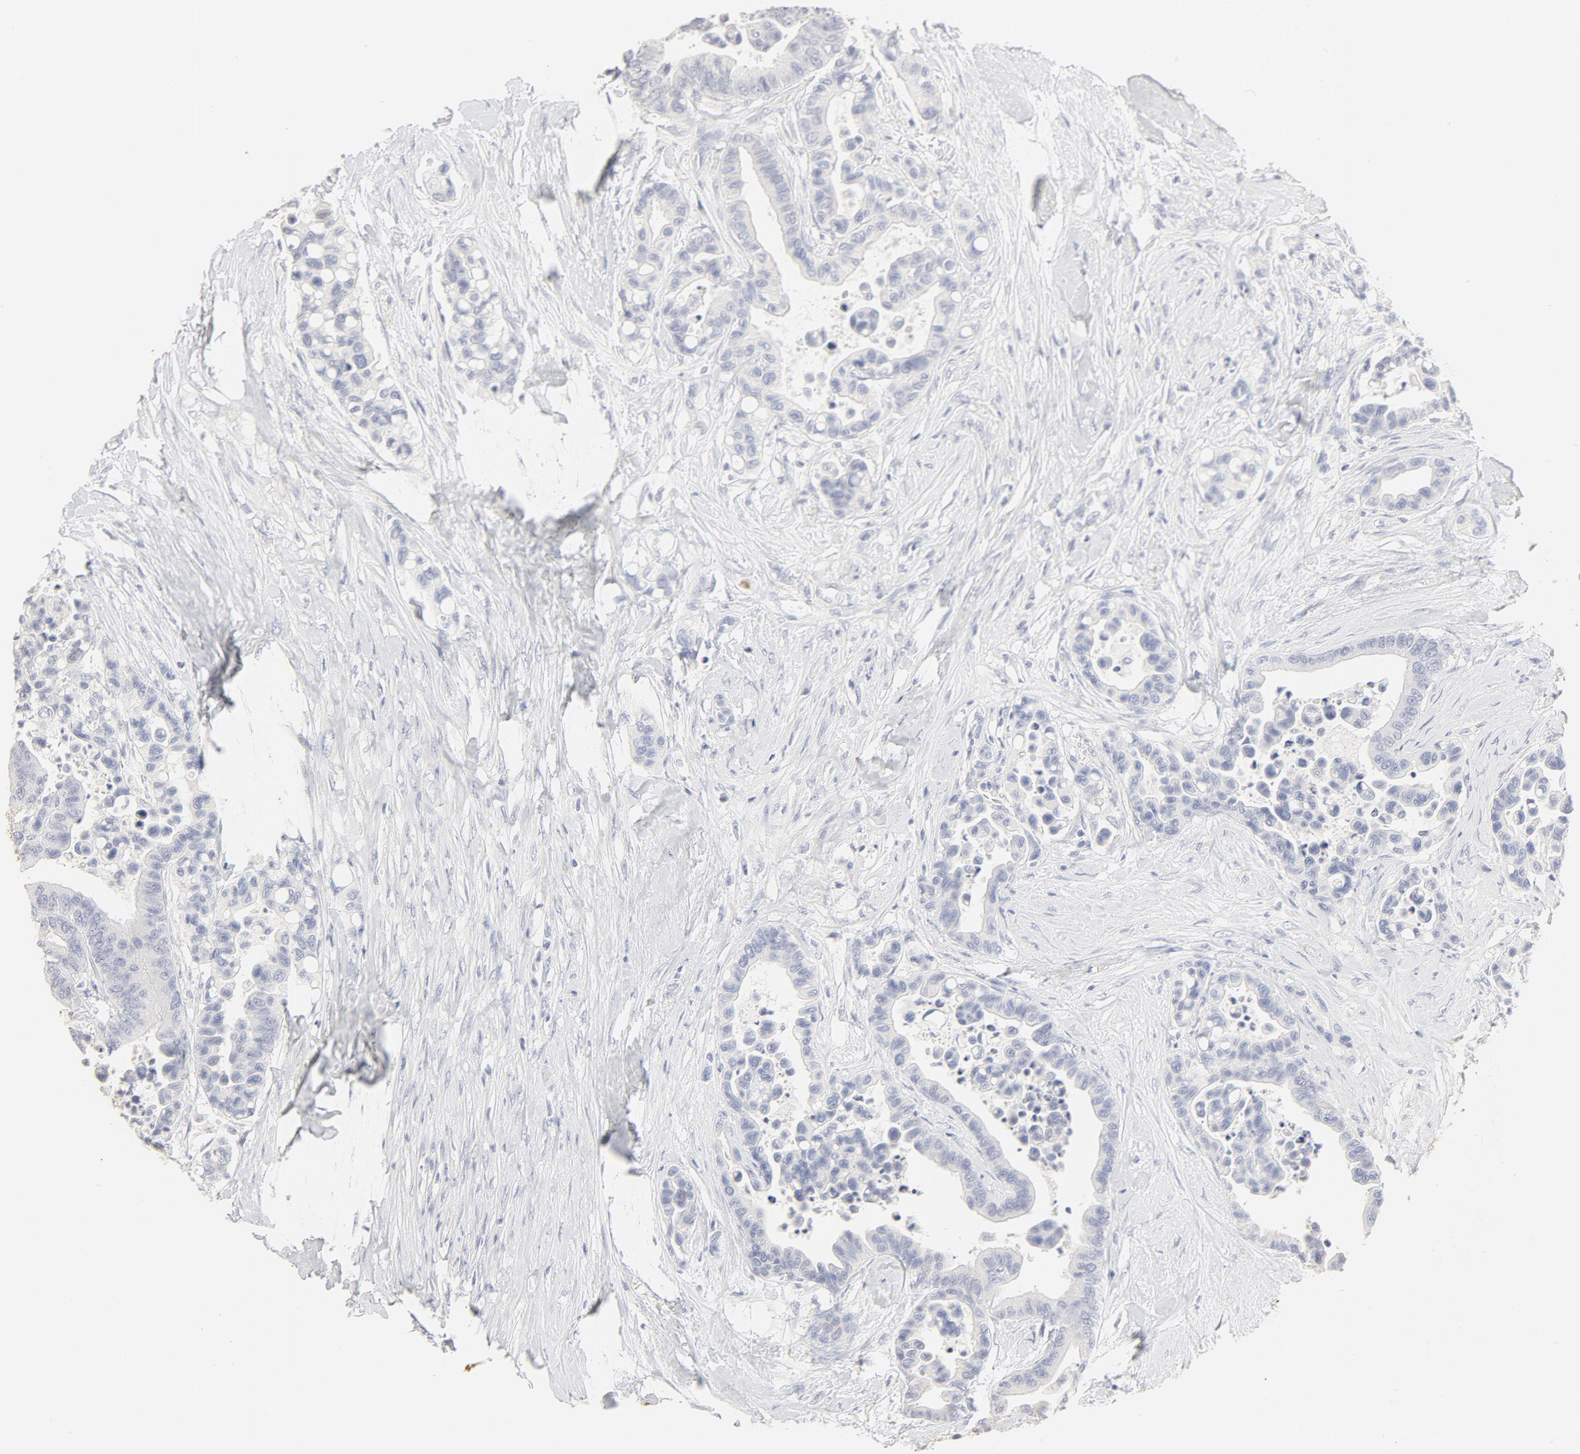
{"staining": {"intensity": "negative", "quantity": "none", "location": "none"}, "tissue": "colorectal cancer", "cell_type": "Tumor cells", "image_type": "cancer", "snomed": [{"axis": "morphology", "description": "Adenocarcinoma, NOS"}, {"axis": "topography", "description": "Colon"}], "caption": "IHC of human adenocarcinoma (colorectal) reveals no expression in tumor cells.", "gene": "FCGBP", "patient": {"sex": "male", "age": 82}}